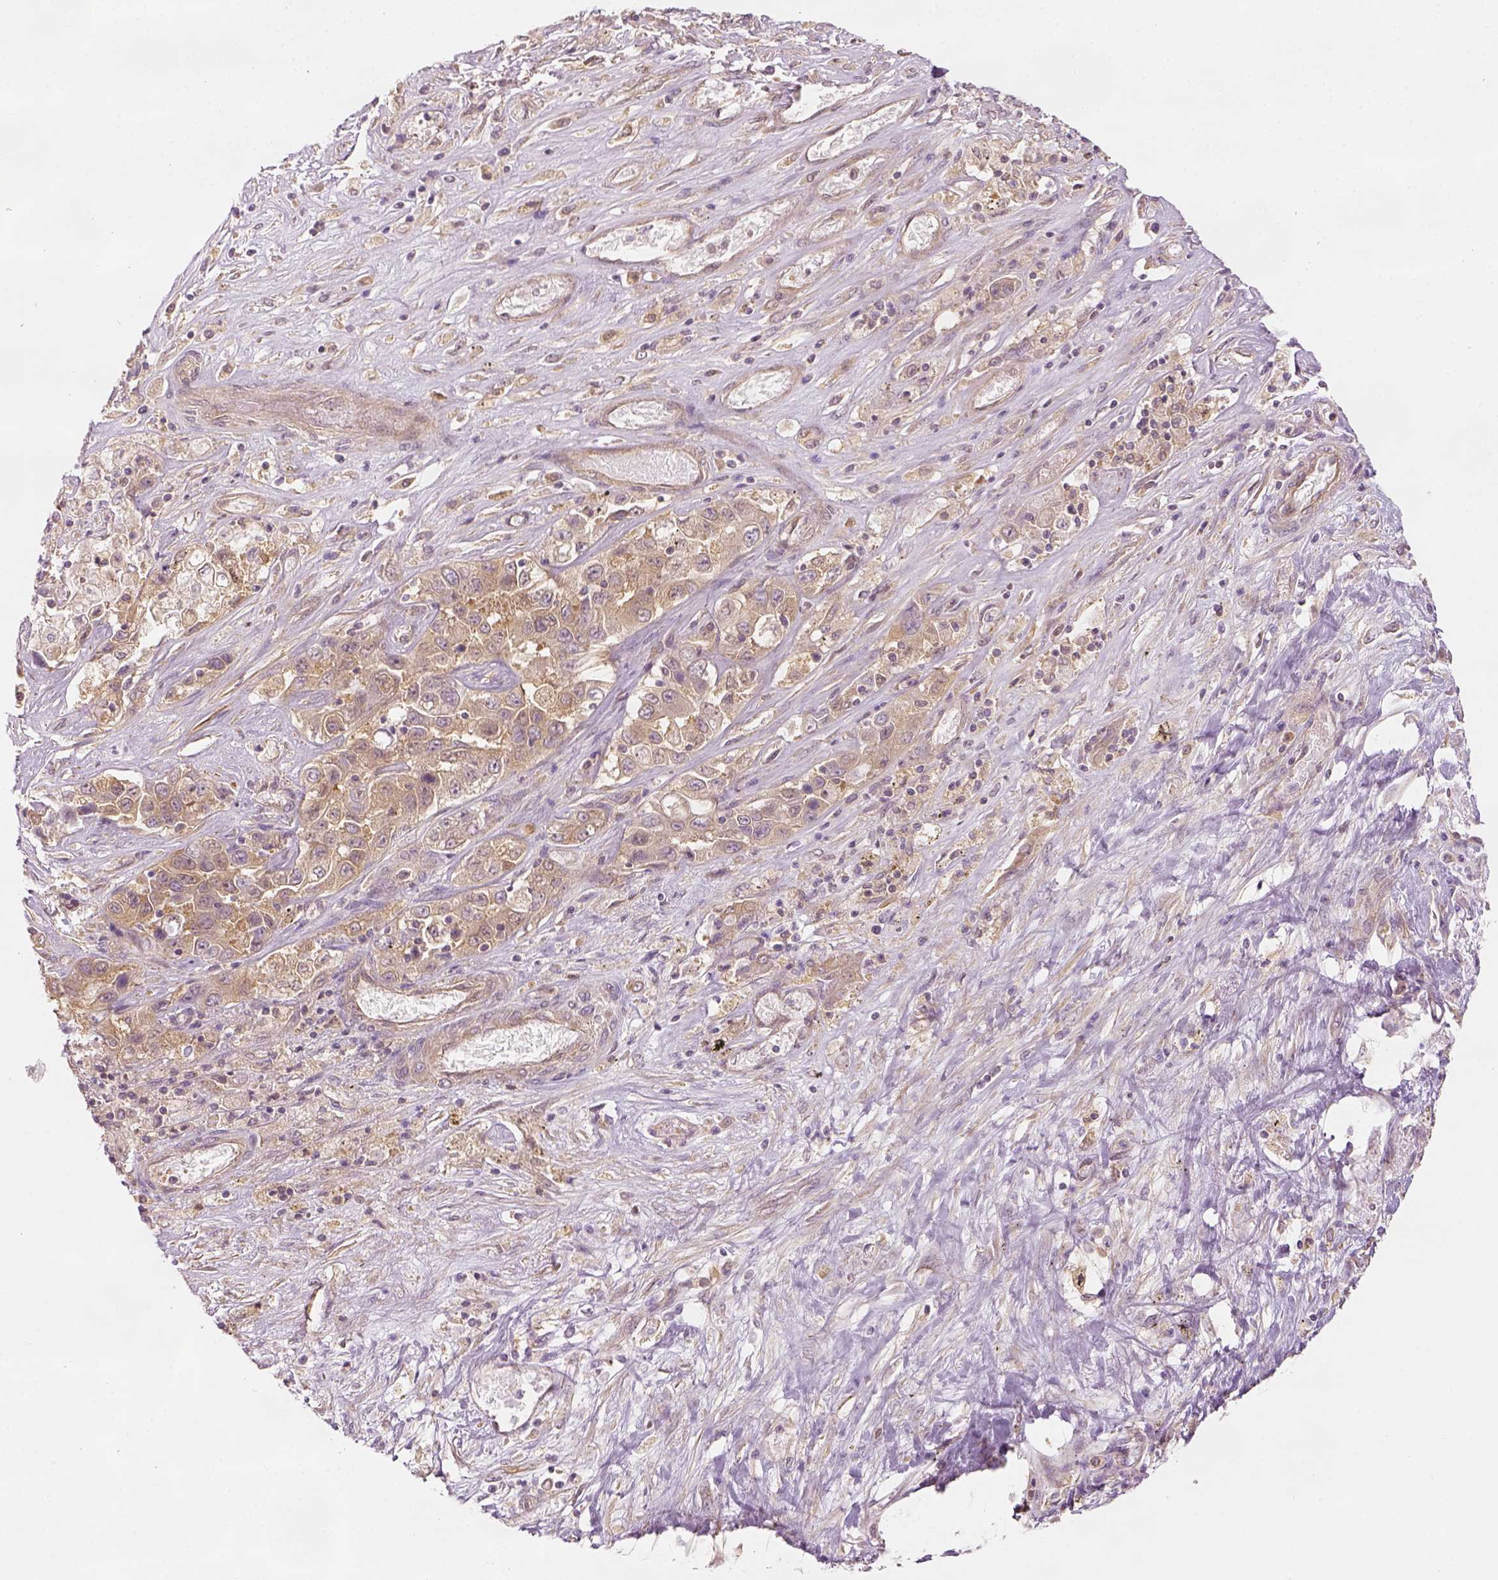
{"staining": {"intensity": "weak", "quantity": ">75%", "location": "cytoplasmic/membranous"}, "tissue": "liver cancer", "cell_type": "Tumor cells", "image_type": "cancer", "snomed": [{"axis": "morphology", "description": "Cholangiocarcinoma"}, {"axis": "topography", "description": "Liver"}], "caption": "Liver cancer (cholangiocarcinoma) stained with immunohistochemistry reveals weak cytoplasmic/membranous positivity in about >75% of tumor cells.", "gene": "PAIP1", "patient": {"sex": "female", "age": 52}}